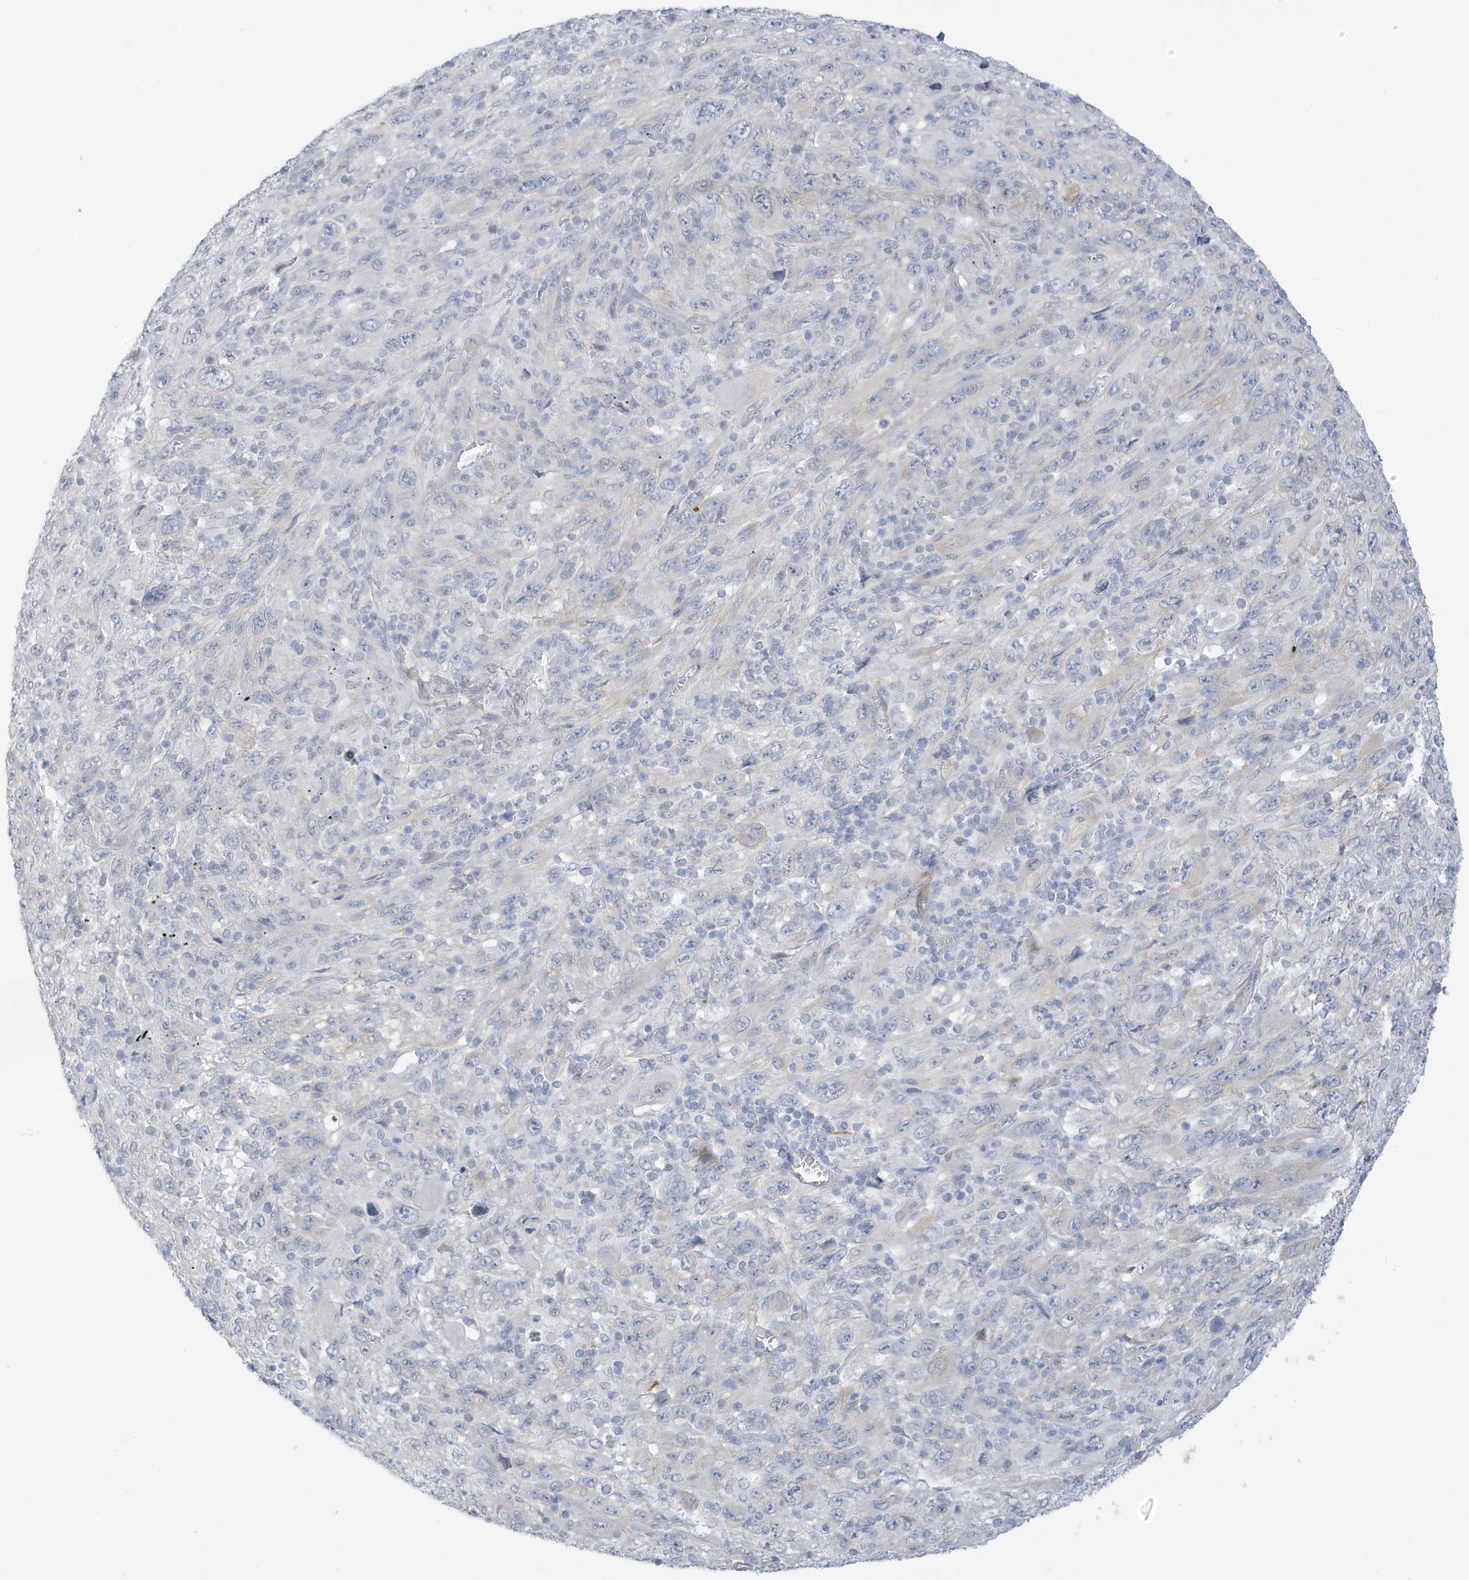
{"staining": {"intensity": "negative", "quantity": "none", "location": "none"}, "tissue": "melanoma", "cell_type": "Tumor cells", "image_type": "cancer", "snomed": [{"axis": "morphology", "description": "Malignant melanoma, Metastatic site"}, {"axis": "topography", "description": "Skin"}], "caption": "Human malignant melanoma (metastatic site) stained for a protein using immunohistochemistry shows no staining in tumor cells.", "gene": "PERM1", "patient": {"sex": "female", "age": 56}}